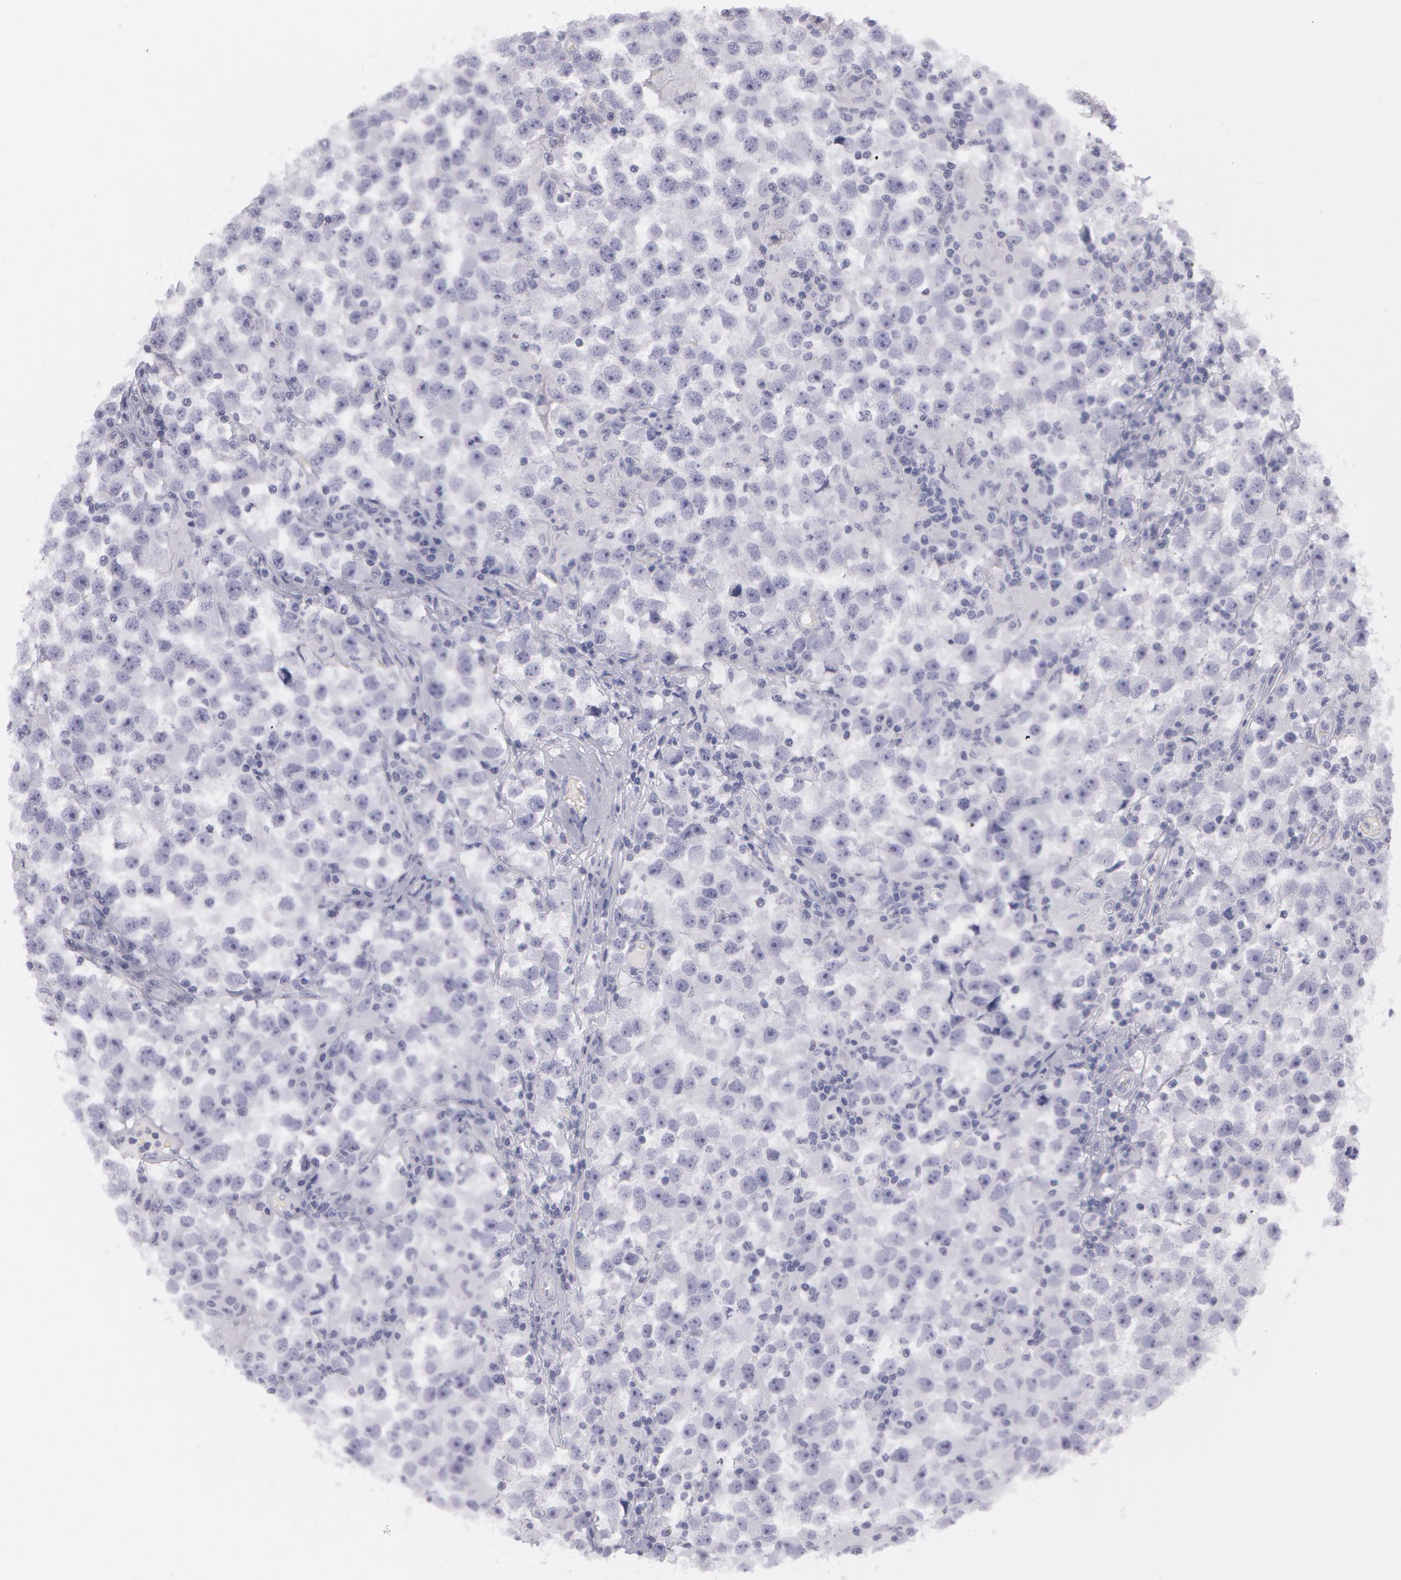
{"staining": {"intensity": "negative", "quantity": "none", "location": "none"}, "tissue": "testis cancer", "cell_type": "Tumor cells", "image_type": "cancer", "snomed": [{"axis": "morphology", "description": "Seminoma, NOS"}, {"axis": "topography", "description": "Testis"}], "caption": "The IHC photomicrograph has no significant staining in tumor cells of testis seminoma tissue.", "gene": "AMACR", "patient": {"sex": "male", "age": 33}}